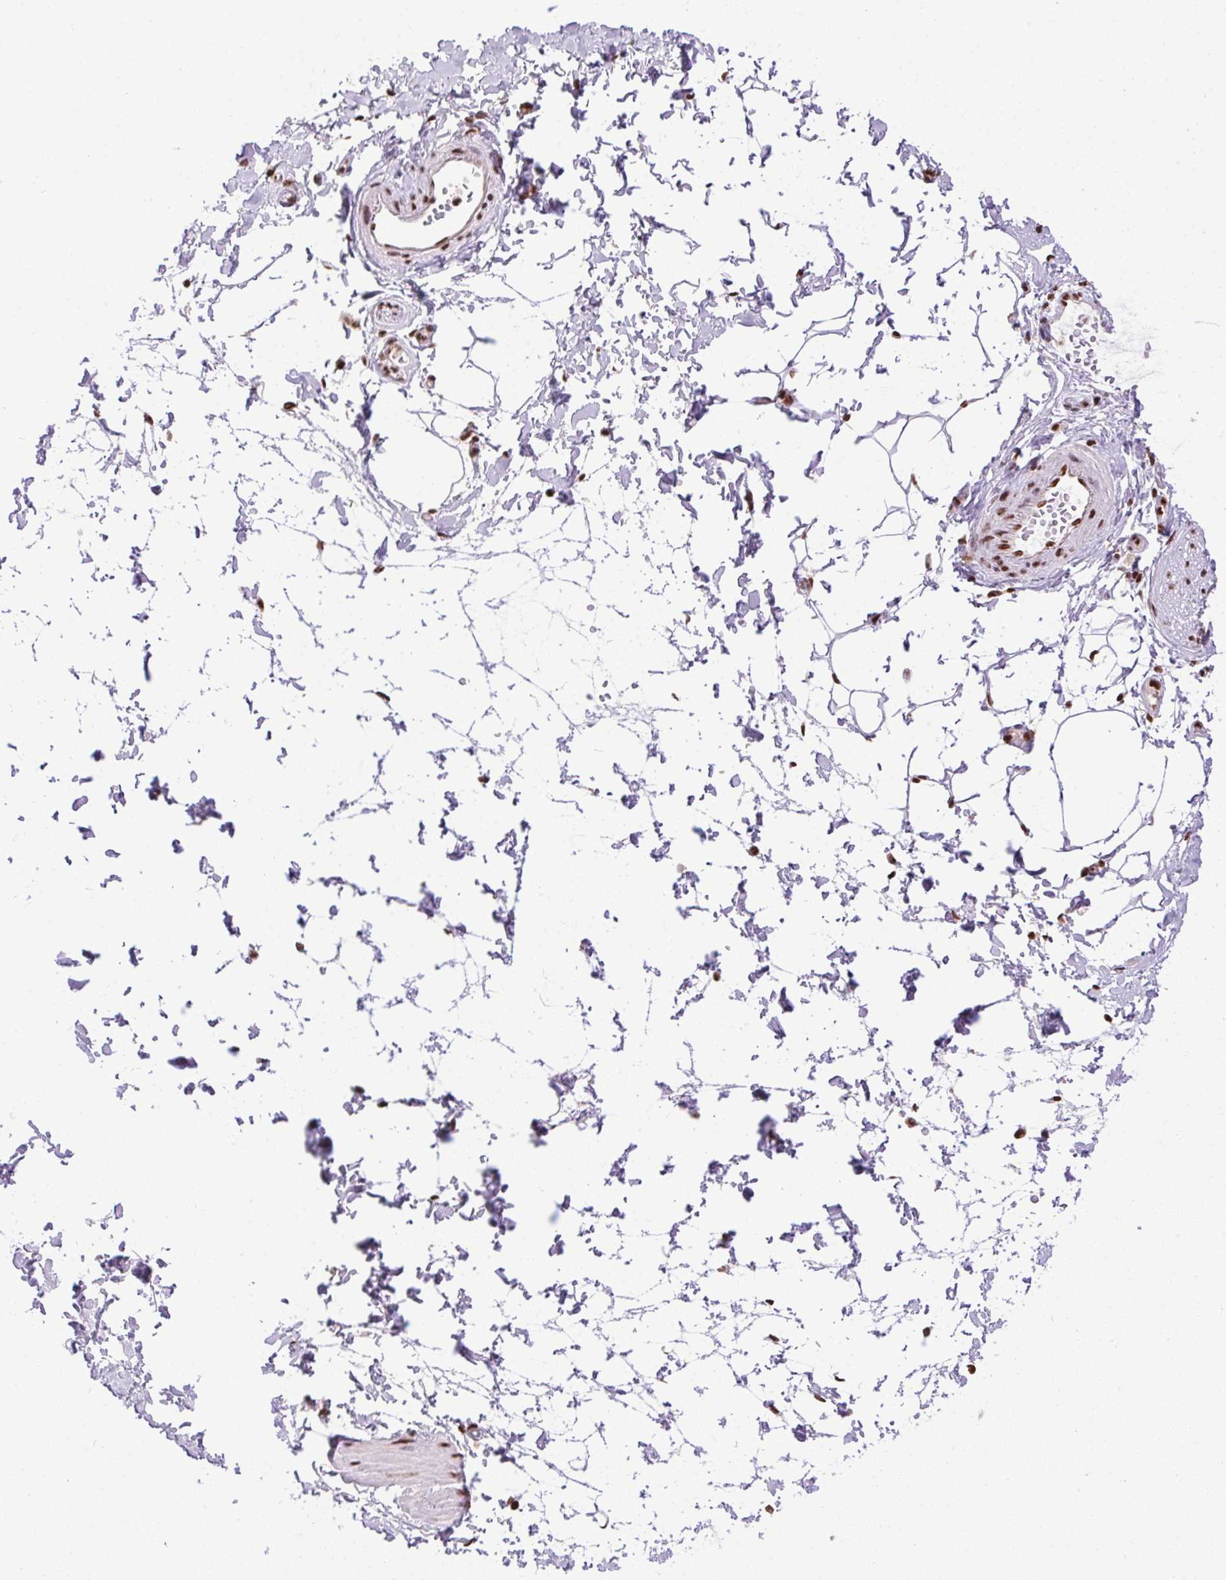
{"staining": {"intensity": "strong", "quantity": "25%-75%", "location": "nuclear"}, "tissue": "adipose tissue", "cell_type": "Adipocytes", "image_type": "normal", "snomed": [{"axis": "morphology", "description": "Normal tissue, NOS"}, {"axis": "topography", "description": "Smooth muscle"}, {"axis": "topography", "description": "Peripheral nerve tissue"}], "caption": "Approximately 25%-75% of adipocytes in benign adipose tissue demonstrate strong nuclear protein staining as visualized by brown immunohistochemical staining.", "gene": "ZNF207", "patient": {"sex": "male", "age": 58}}